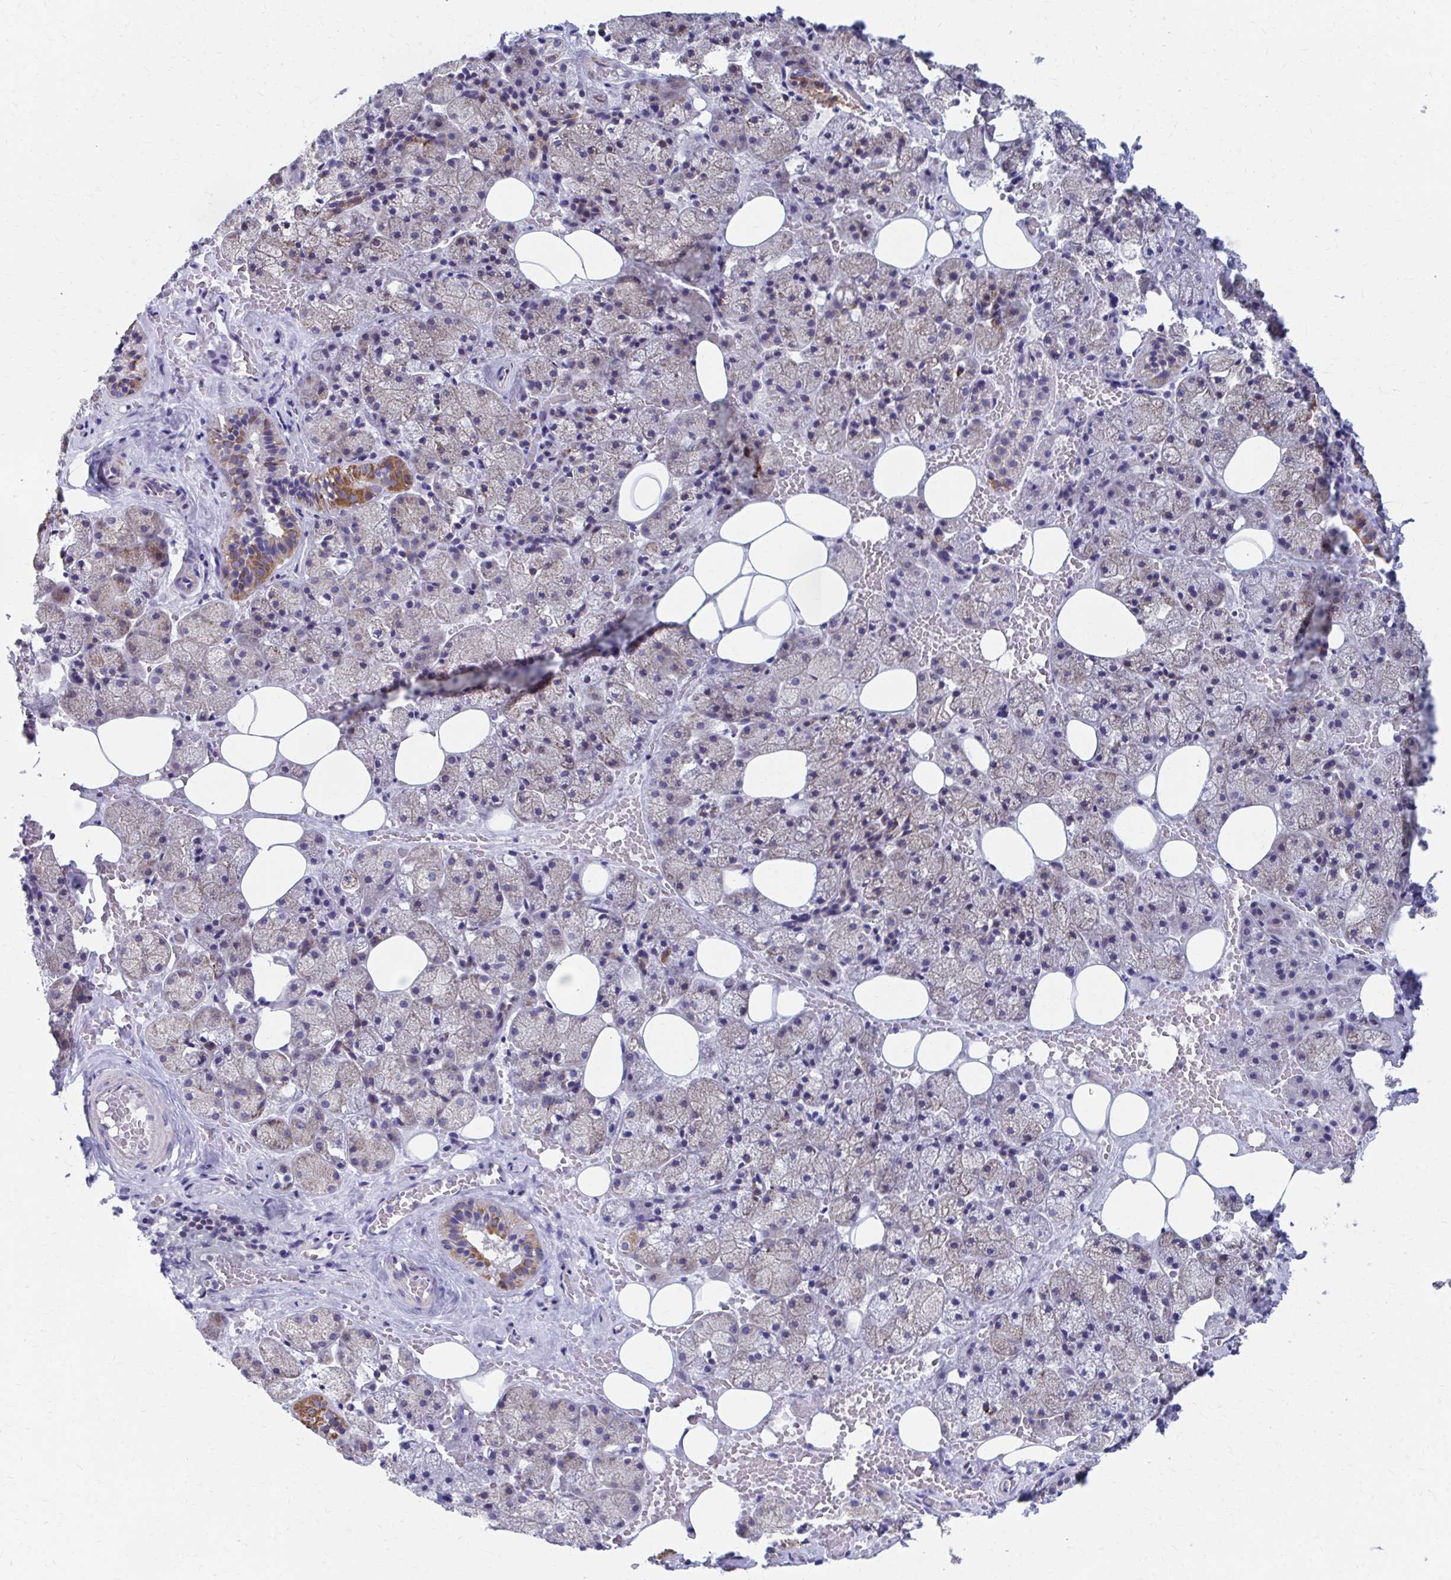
{"staining": {"intensity": "moderate", "quantity": "25%-75%", "location": "cytoplasmic/membranous"}, "tissue": "salivary gland", "cell_type": "Glandular cells", "image_type": "normal", "snomed": [{"axis": "morphology", "description": "Normal tissue, NOS"}, {"axis": "topography", "description": "Salivary gland"}, {"axis": "topography", "description": "Peripheral nerve tissue"}], "caption": "Moderate cytoplasmic/membranous protein staining is identified in approximately 25%-75% of glandular cells in salivary gland.", "gene": "RCC1L", "patient": {"sex": "male", "age": 38}}